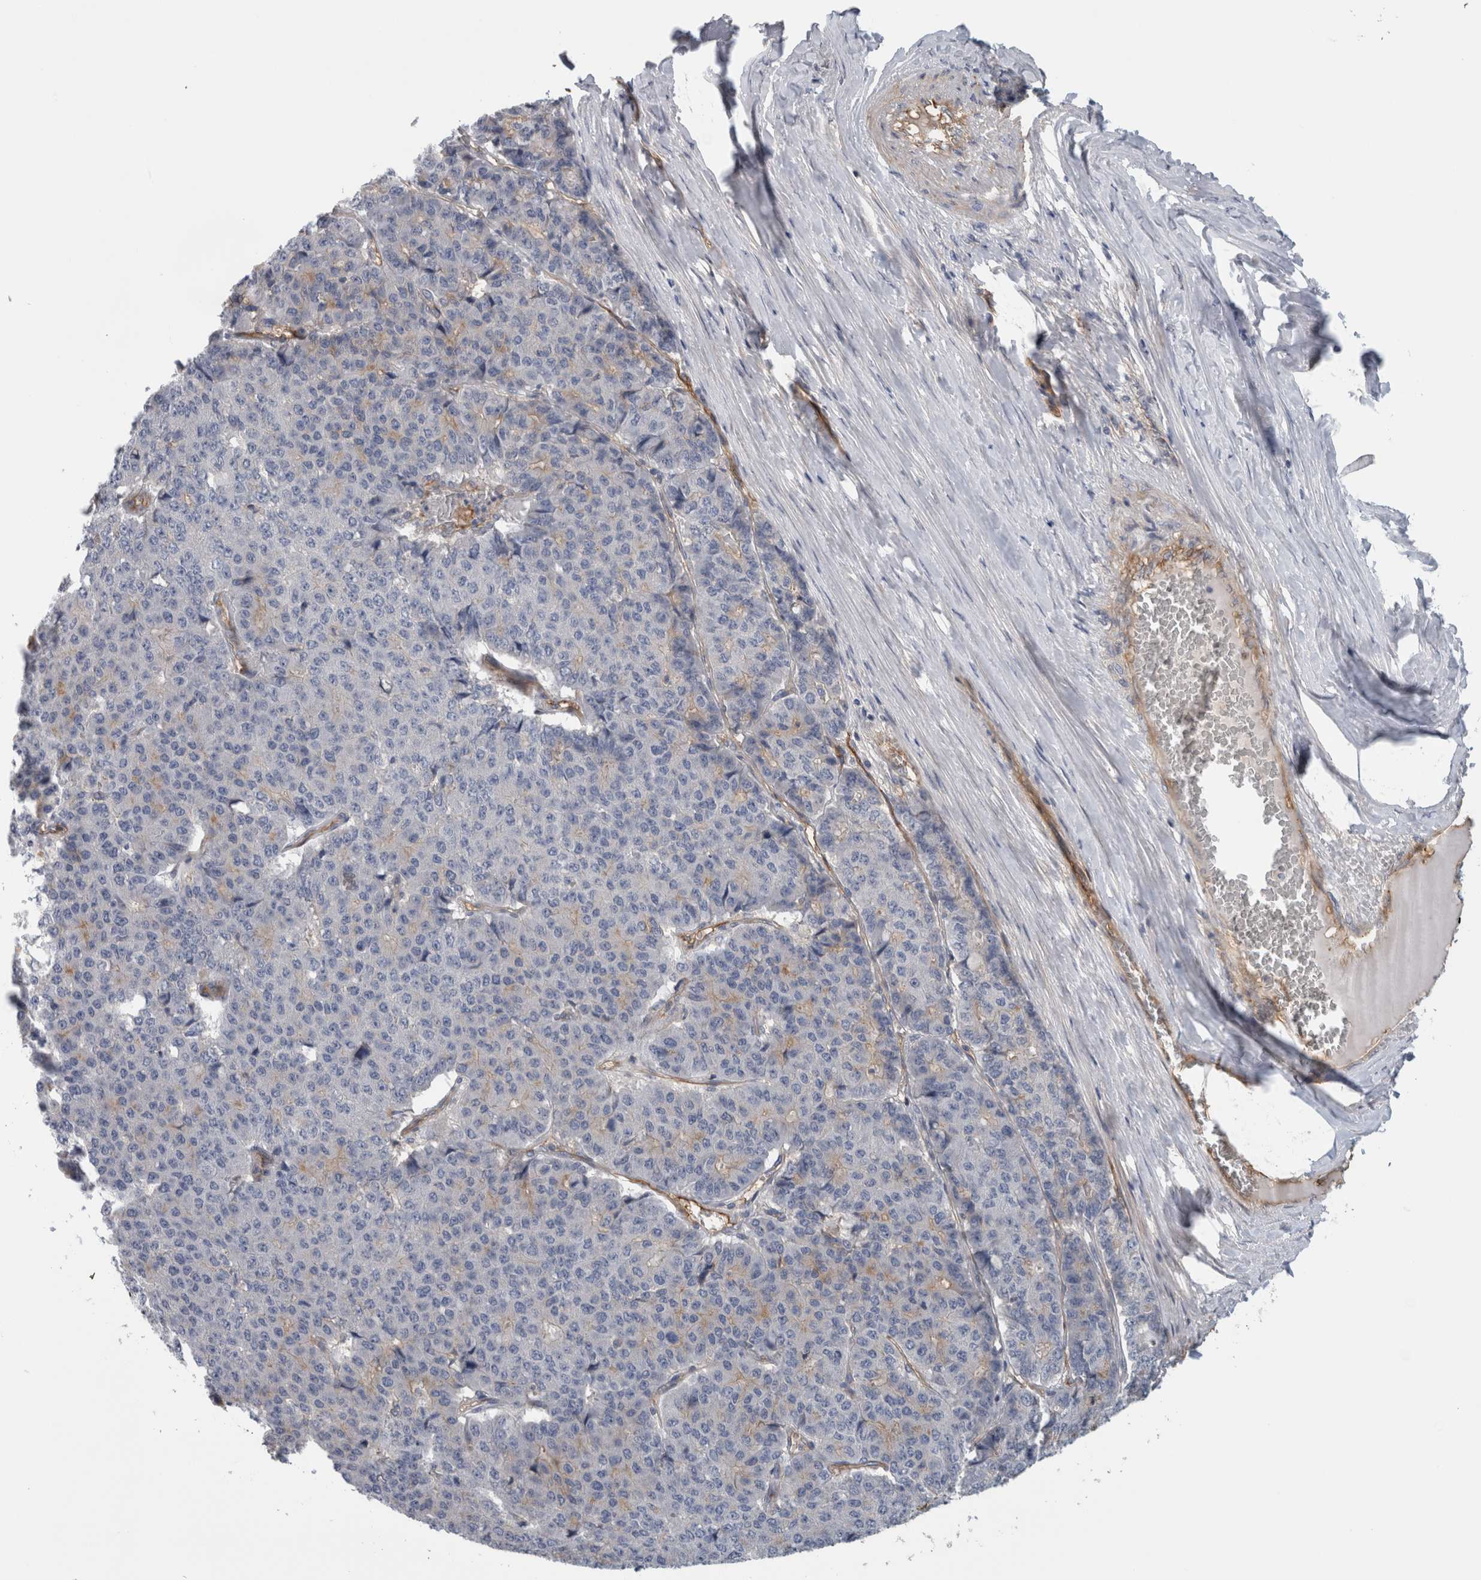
{"staining": {"intensity": "negative", "quantity": "none", "location": "none"}, "tissue": "pancreatic cancer", "cell_type": "Tumor cells", "image_type": "cancer", "snomed": [{"axis": "morphology", "description": "Adenocarcinoma, NOS"}, {"axis": "topography", "description": "Pancreas"}], "caption": "DAB (3,3'-diaminobenzidine) immunohistochemical staining of human adenocarcinoma (pancreatic) exhibits no significant positivity in tumor cells.", "gene": "CD59", "patient": {"sex": "male", "age": 50}}